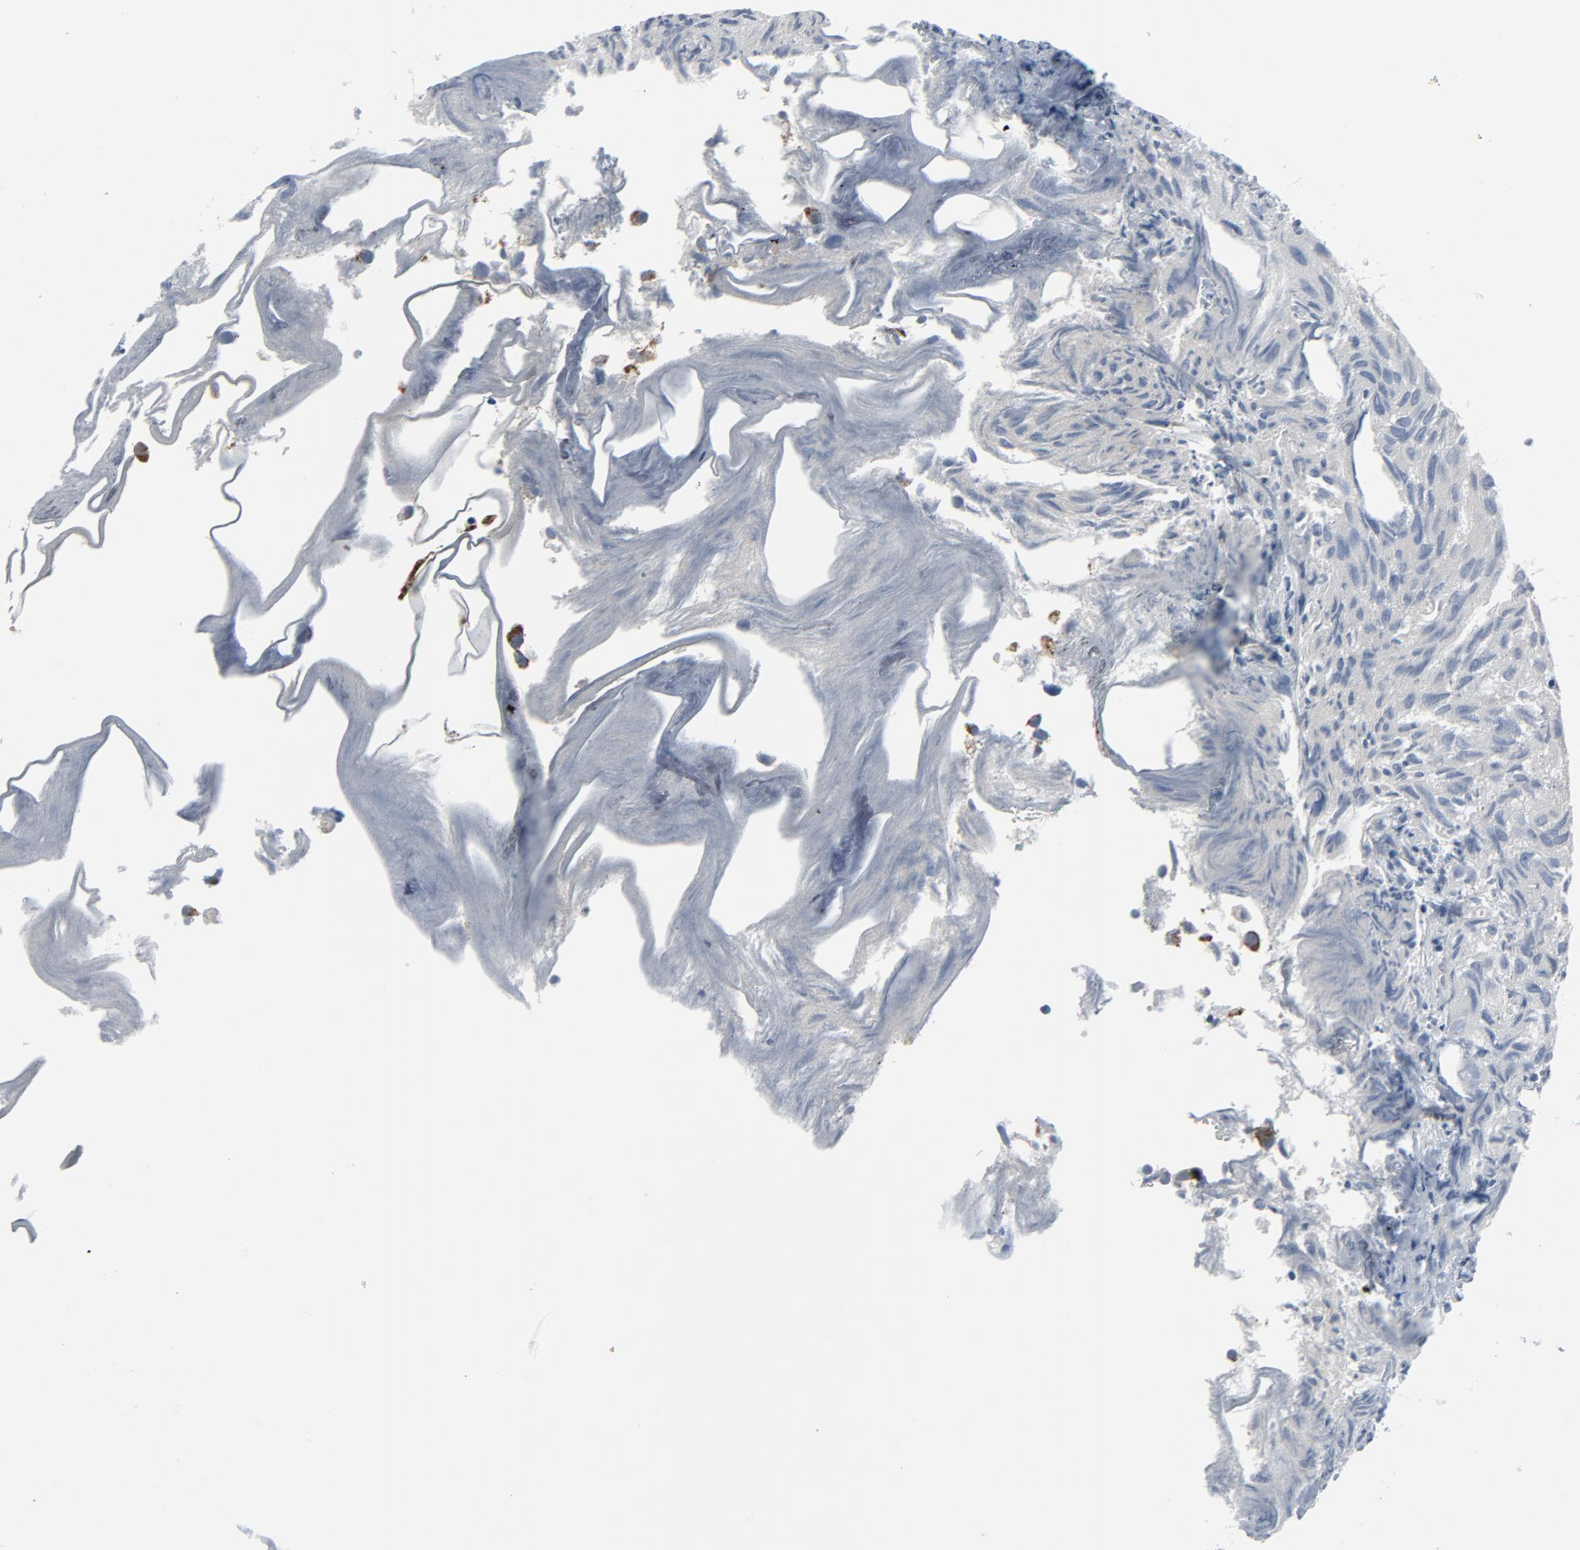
{"staining": {"intensity": "weak", "quantity": "<25%", "location": "cytoplasmic/membranous"}, "tissue": "urothelial cancer", "cell_type": "Tumor cells", "image_type": "cancer", "snomed": [{"axis": "morphology", "description": "Urothelial carcinoma, High grade"}, {"axis": "topography", "description": "Urinary bladder"}], "caption": "Immunohistochemistry photomicrograph of human urothelial carcinoma (high-grade) stained for a protein (brown), which shows no expression in tumor cells.", "gene": "GPX2", "patient": {"sex": "female", "age": 75}}